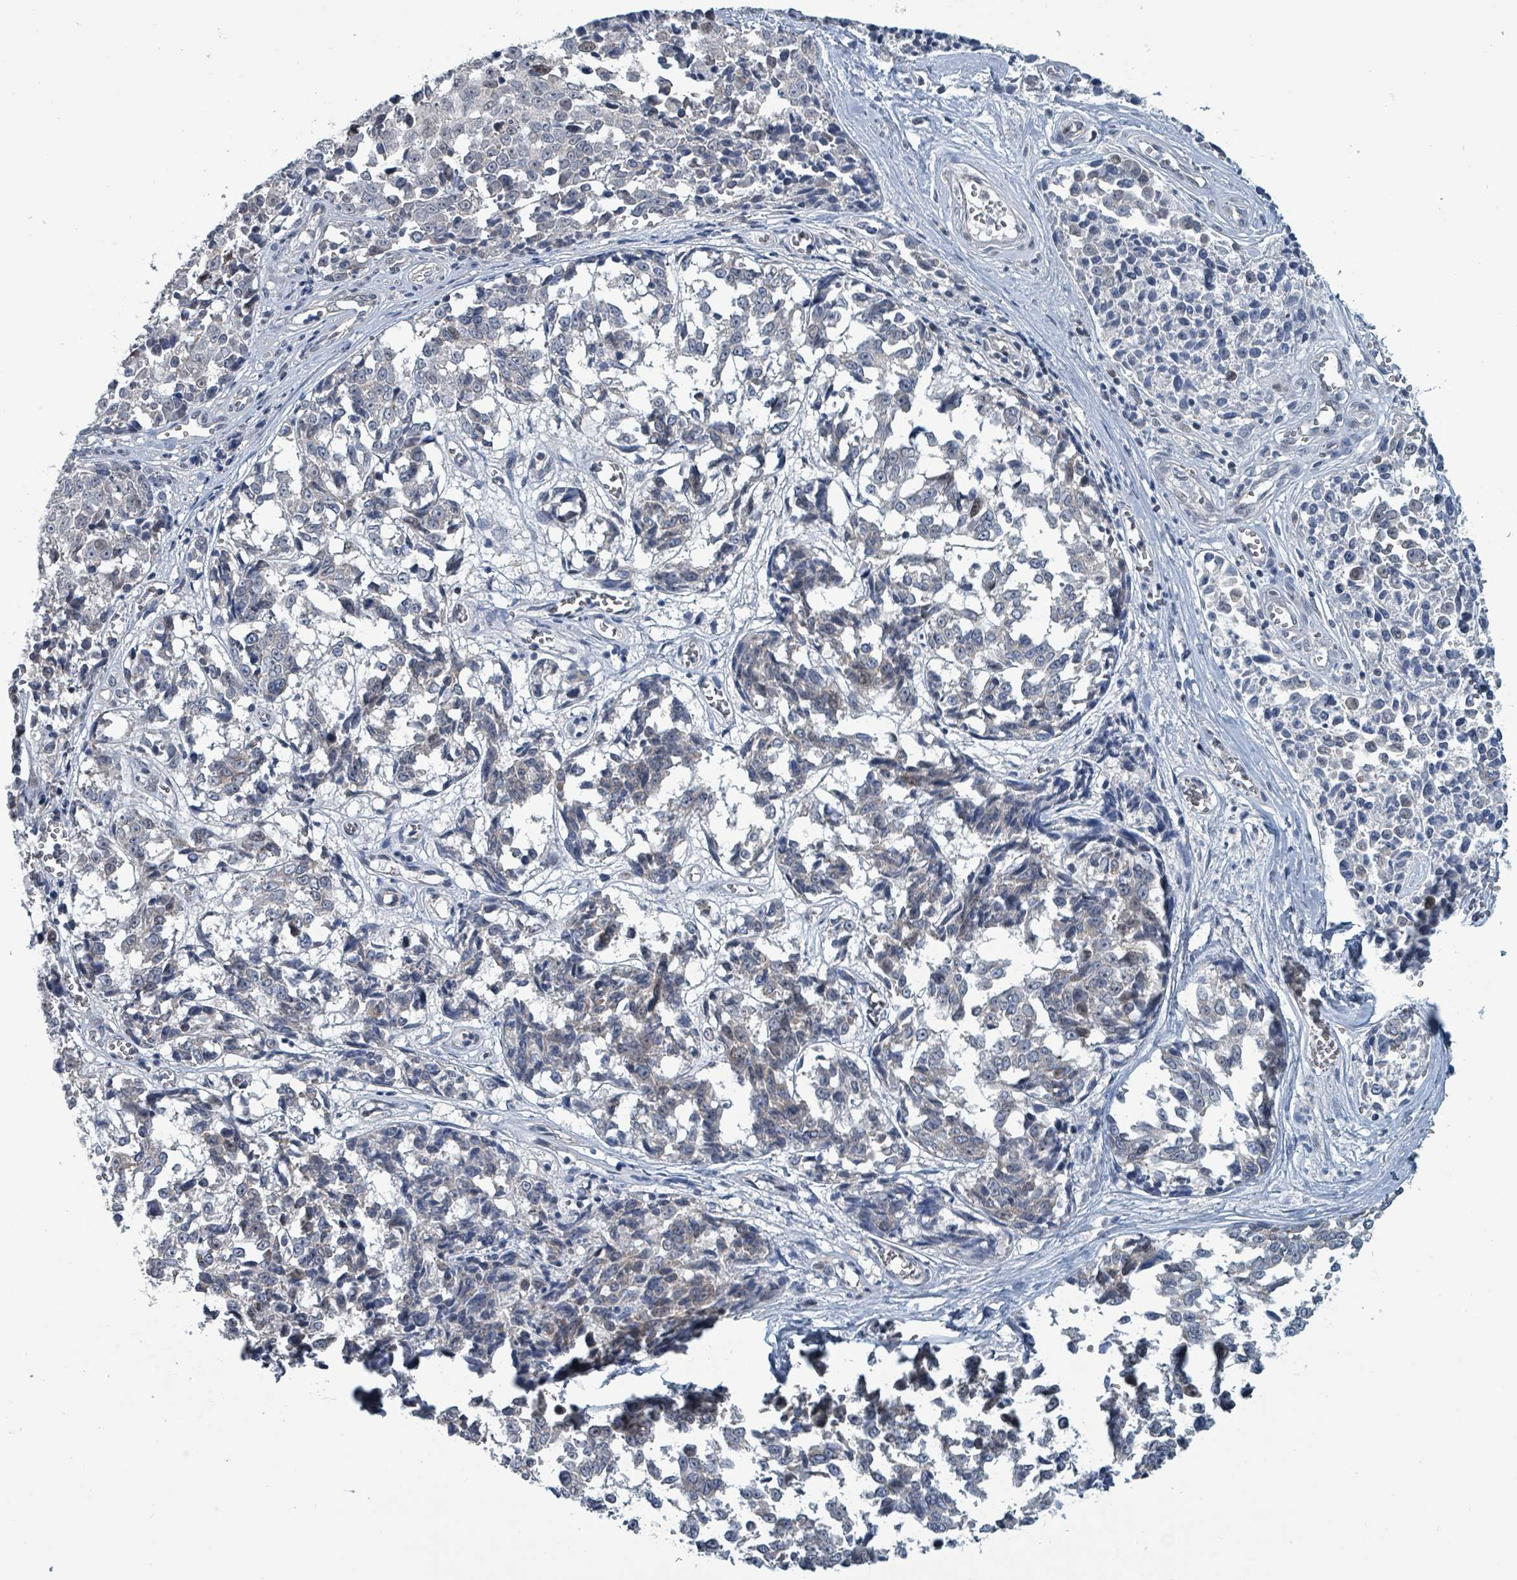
{"staining": {"intensity": "negative", "quantity": "none", "location": "none"}, "tissue": "melanoma", "cell_type": "Tumor cells", "image_type": "cancer", "snomed": [{"axis": "morphology", "description": "Malignant melanoma, NOS"}, {"axis": "topography", "description": "Skin"}], "caption": "Tumor cells show no significant protein staining in melanoma.", "gene": "BIVM", "patient": {"sex": "female", "age": 64}}